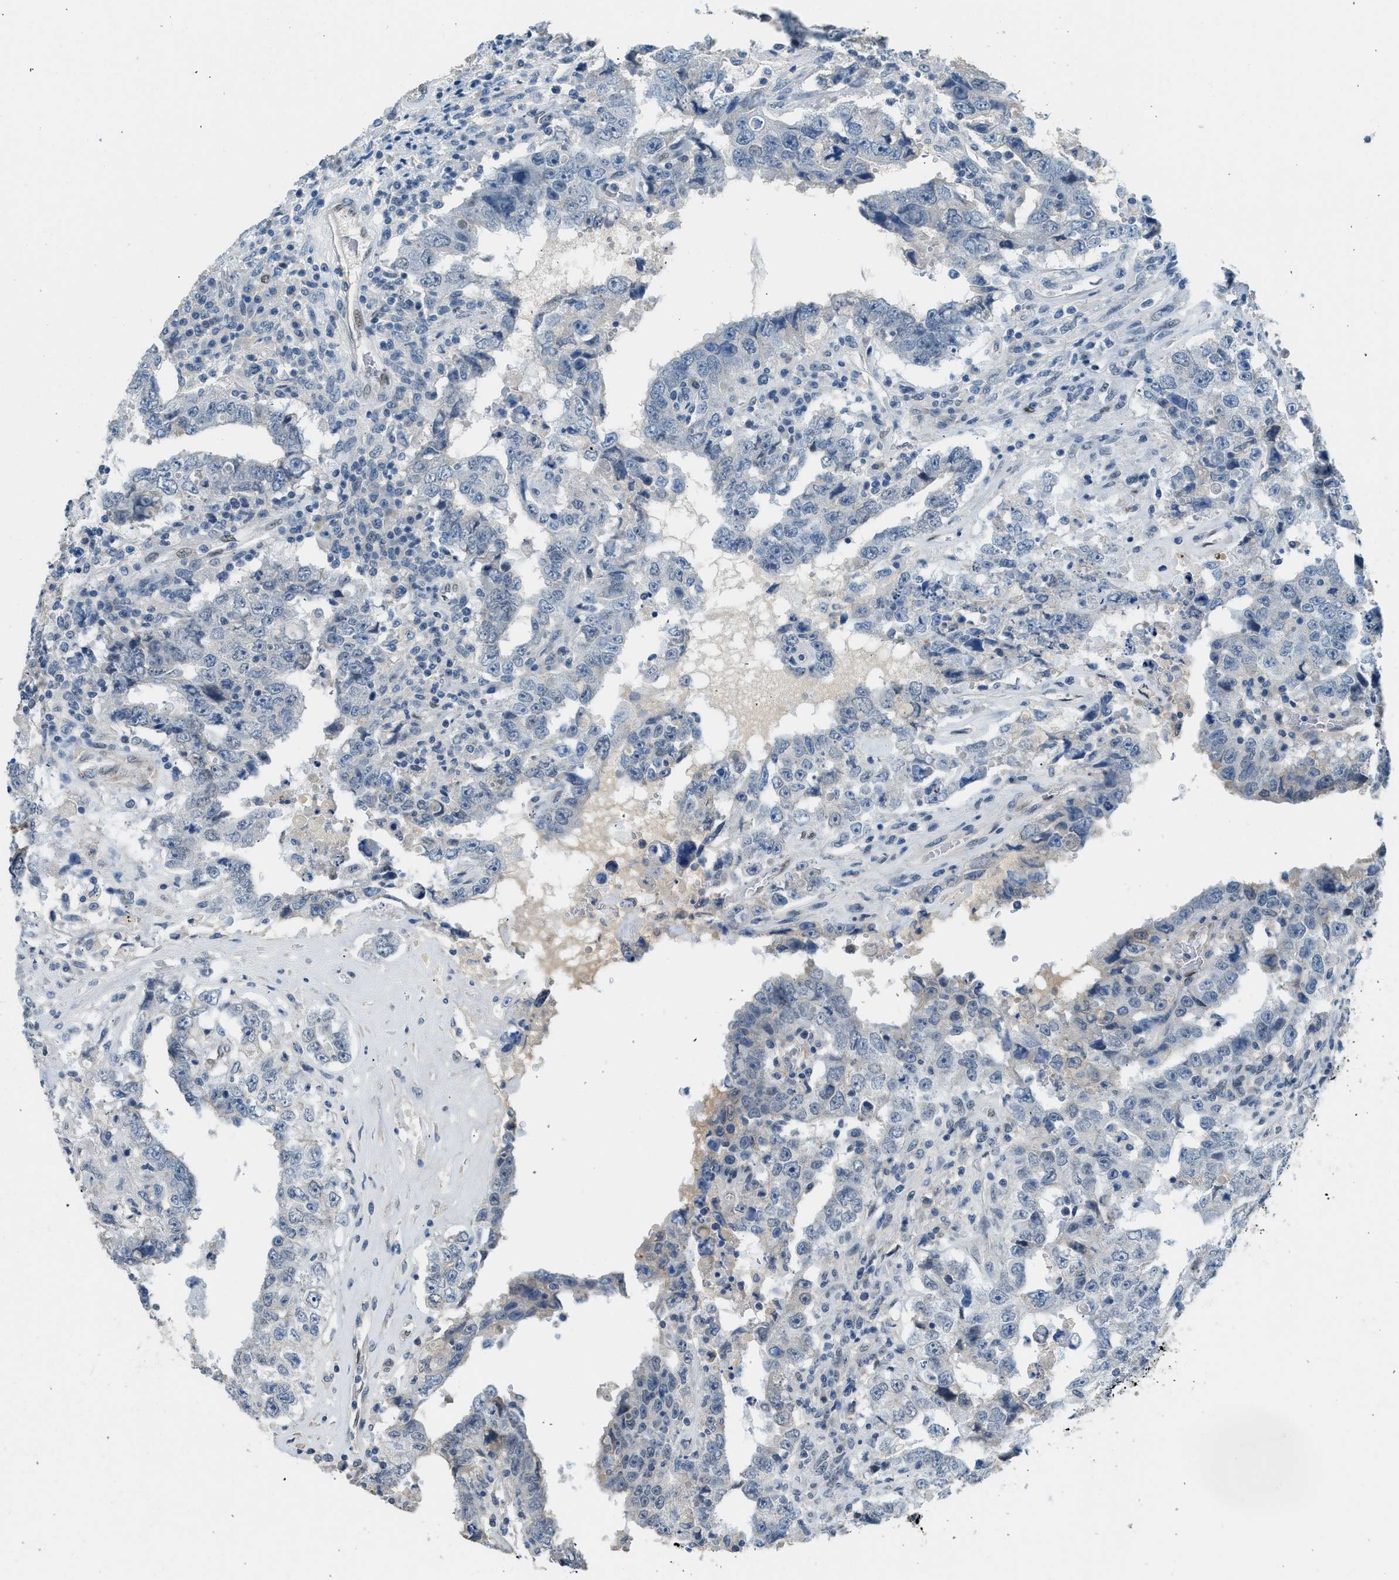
{"staining": {"intensity": "negative", "quantity": "none", "location": "none"}, "tissue": "testis cancer", "cell_type": "Tumor cells", "image_type": "cancer", "snomed": [{"axis": "morphology", "description": "Carcinoma, Embryonal, NOS"}, {"axis": "topography", "description": "Testis"}], "caption": "Immunohistochemistry (IHC) image of embryonal carcinoma (testis) stained for a protein (brown), which displays no positivity in tumor cells.", "gene": "ZBTB20", "patient": {"sex": "male", "age": 26}}